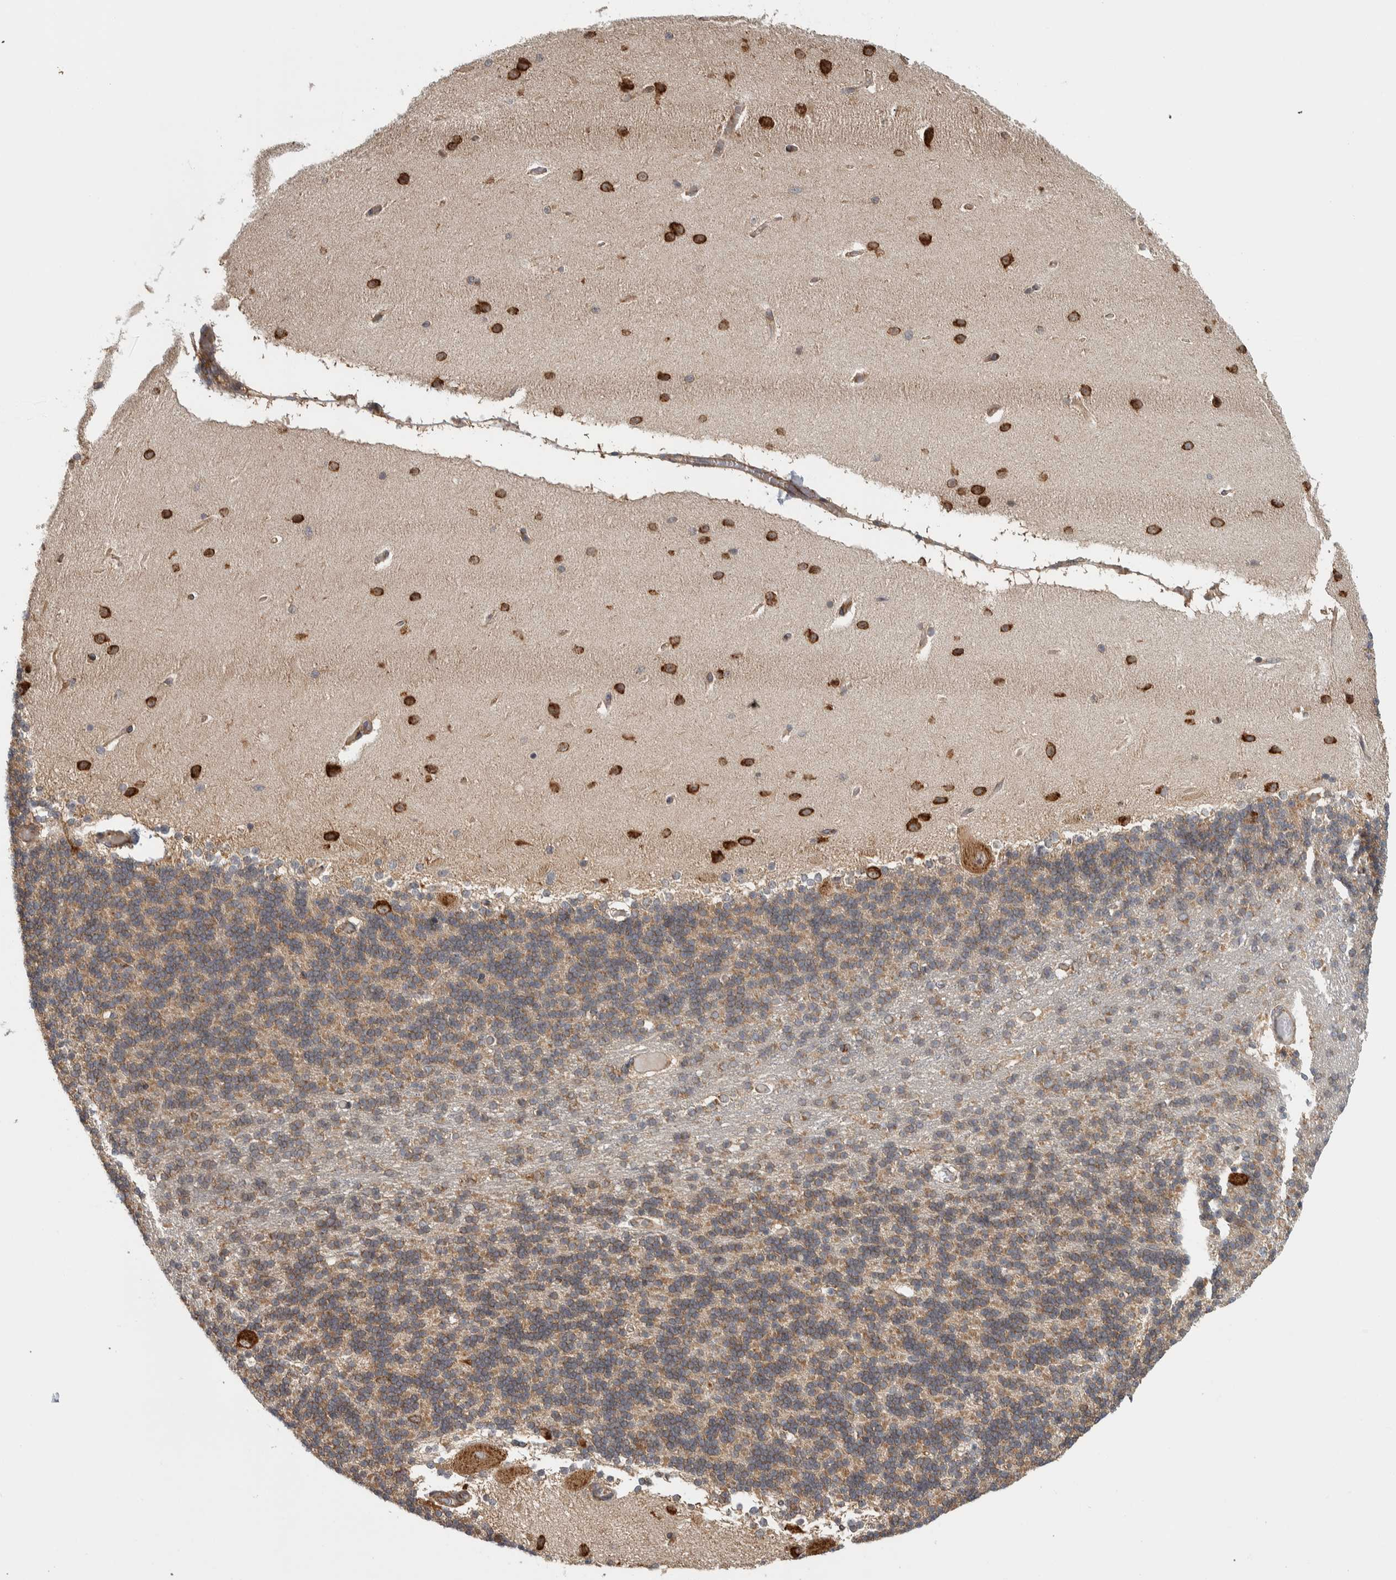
{"staining": {"intensity": "moderate", "quantity": ">75%", "location": "cytoplasmic/membranous"}, "tissue": "cerebellum", "cell_type": "Cells in granular layer", "image_type": "normal", "snomed": [{"axis": "morphology", "description": "Normal tissue, NOS"}, {"axis": "topography", "description": "Cerebellum"}], "caption": "Immunohistochemistry (IHC) micrograph of benign cerebellum stained for a protein (brown), which displays medium levels of moderate cytoplasmic/membranous expression in about >75% of cells in granular layer.", "gene": "EIF3H", "patient": {"sex": "female", "age": 54}}